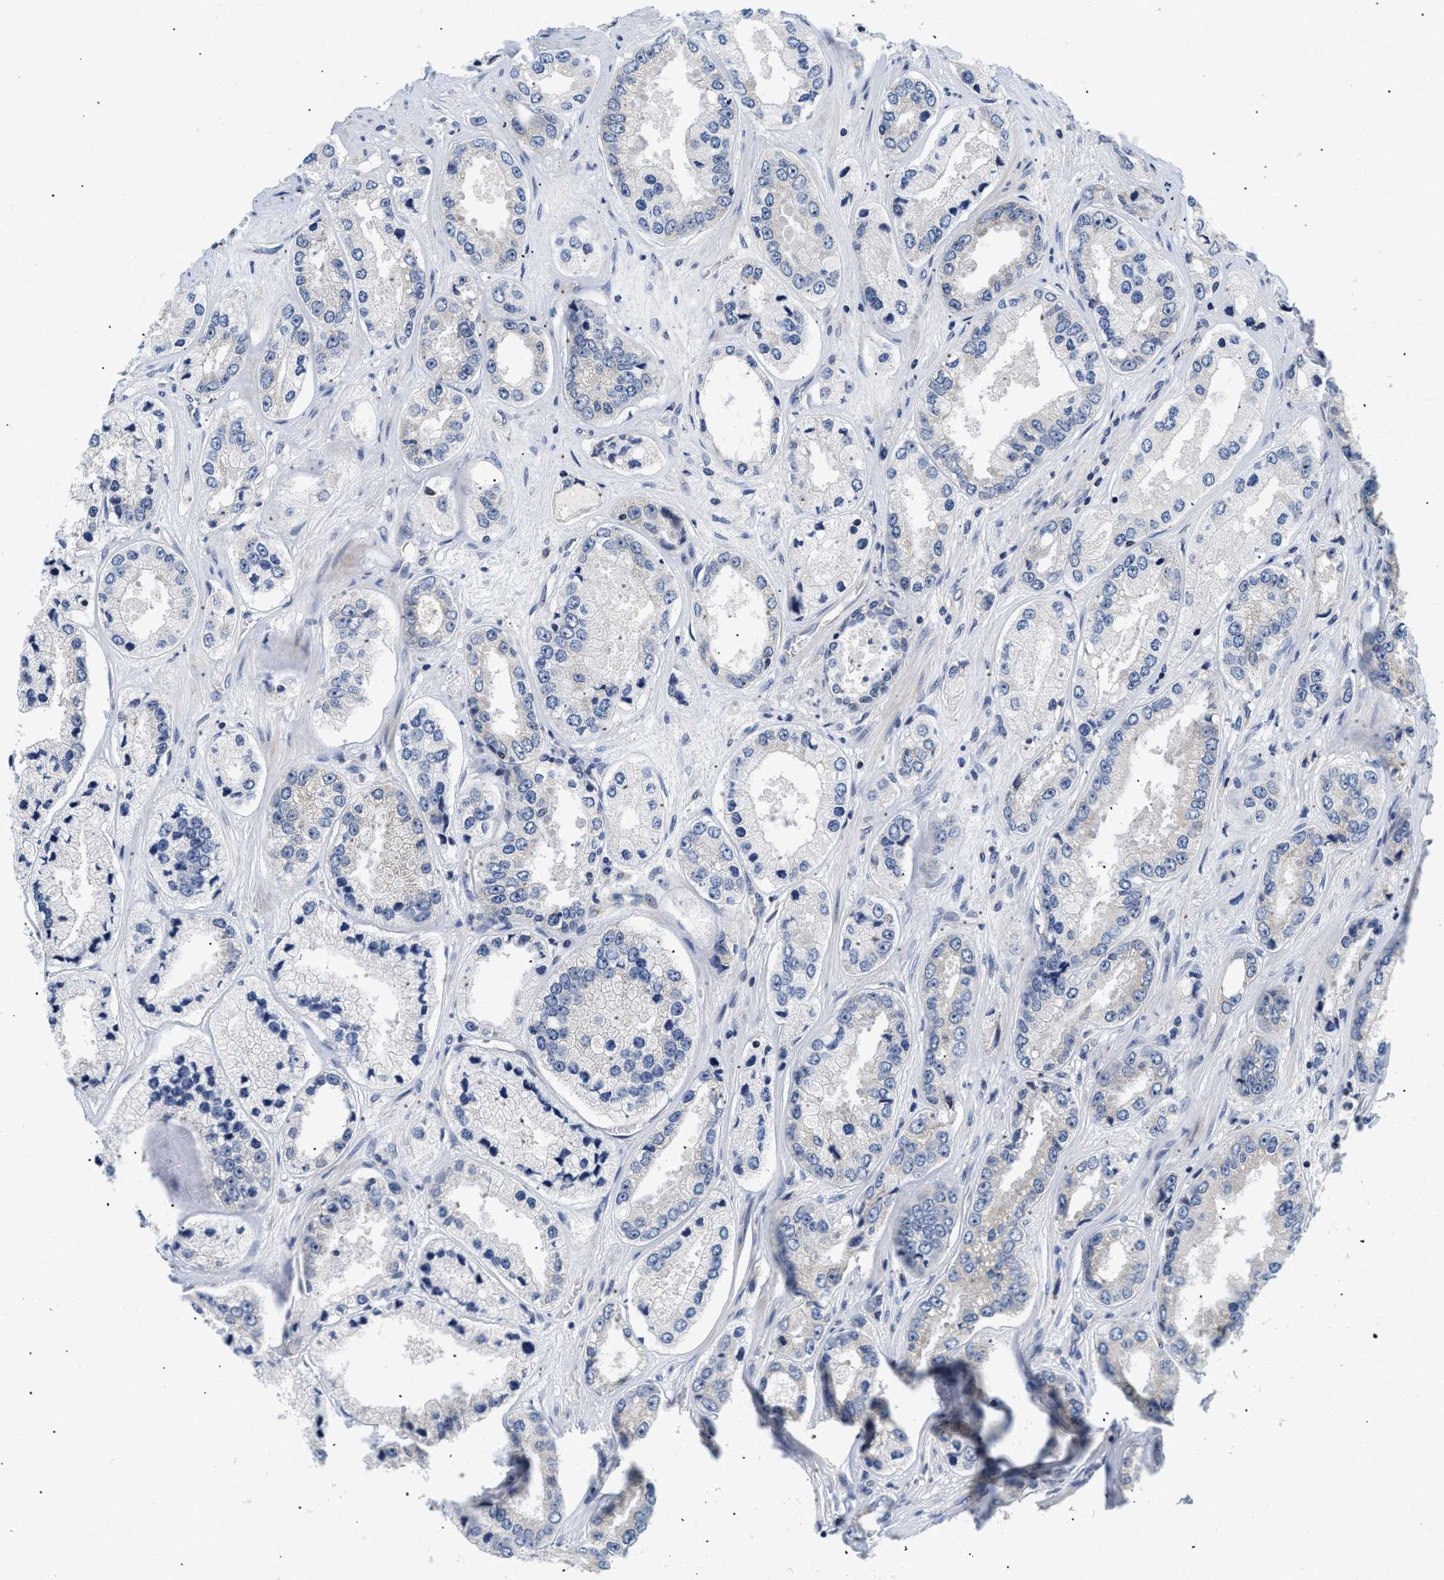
{"staining": {"intensity": "negative", "quantity": "none", "location": "none"}, "tissue": "prostate cancer", "cell_type": "Tumor cells", "image_type": "cancer", "snomed": [{"axis": "morphology", "description": "Adenocarcinoma, High grade"}, {"axis": "topography", "description": "Prostate"}], "caption": "Protein analysis of prostate adenocarcinoma (high-grade) demonstrates no significant positivity in tumor cells.", "gene": "PDP1", "patient": {"sex": "male", "age": 61}}